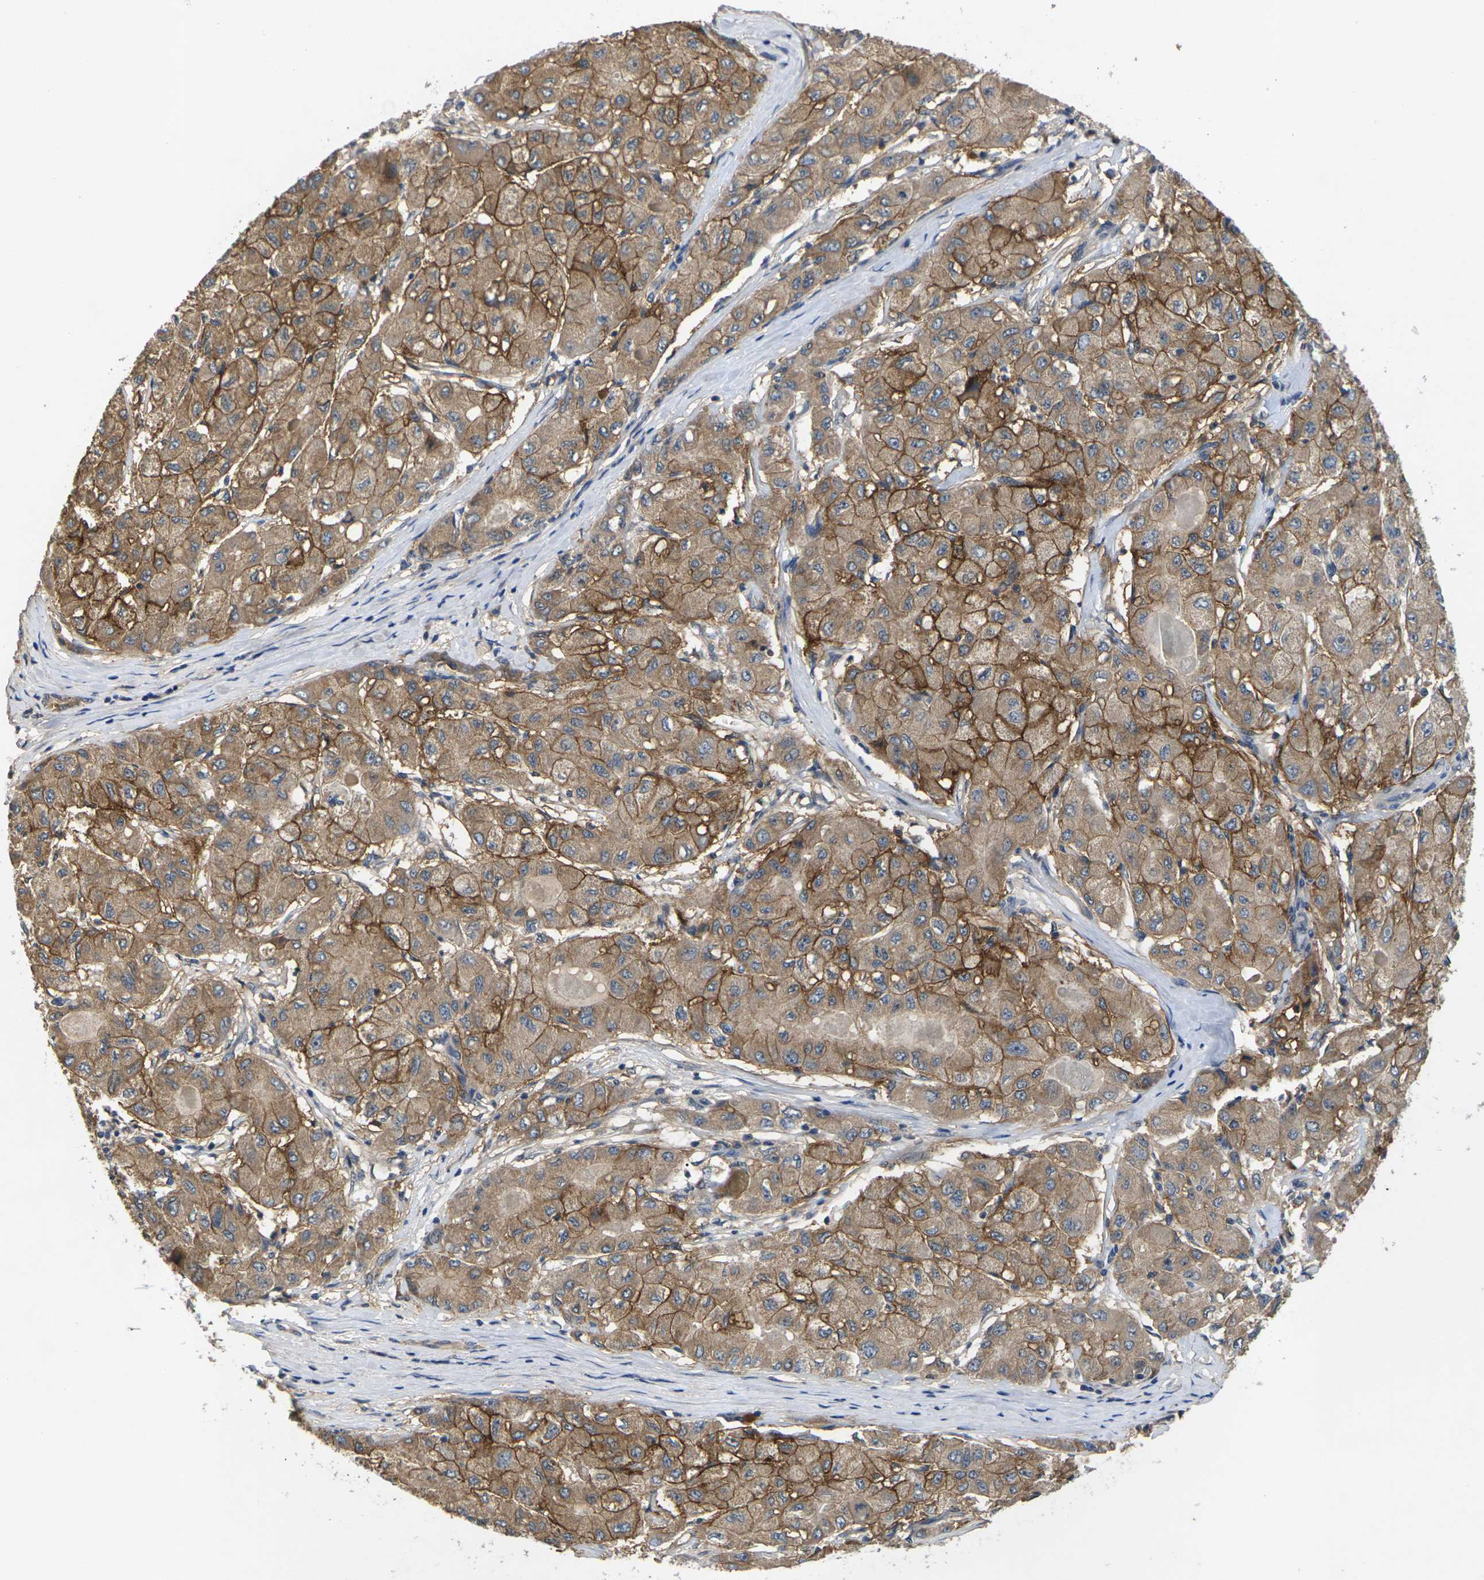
{"staining": {"intensity": "moderate", "quantity": ">75%", "location": "cytoplasmic/membranous"}, "tissue": "liver cancer", "cell_type": "Tumor cells", "image_type": "cancer", "snomed": [{"axis": "morphology", "description": "Carcinoma, Hepatocellular, NOS"}, {"axis": "topography", "description": "Liver"}], "caption": "Immunohistochemistry (DAB) staining of human liver hepatocellular carcinoma displays moderate cytoplasmic/membranous protein positivity in approximately >75% of tumor cells.", "gene": "SLC2A2", "patient": {"sex": "male", "age": 80}}